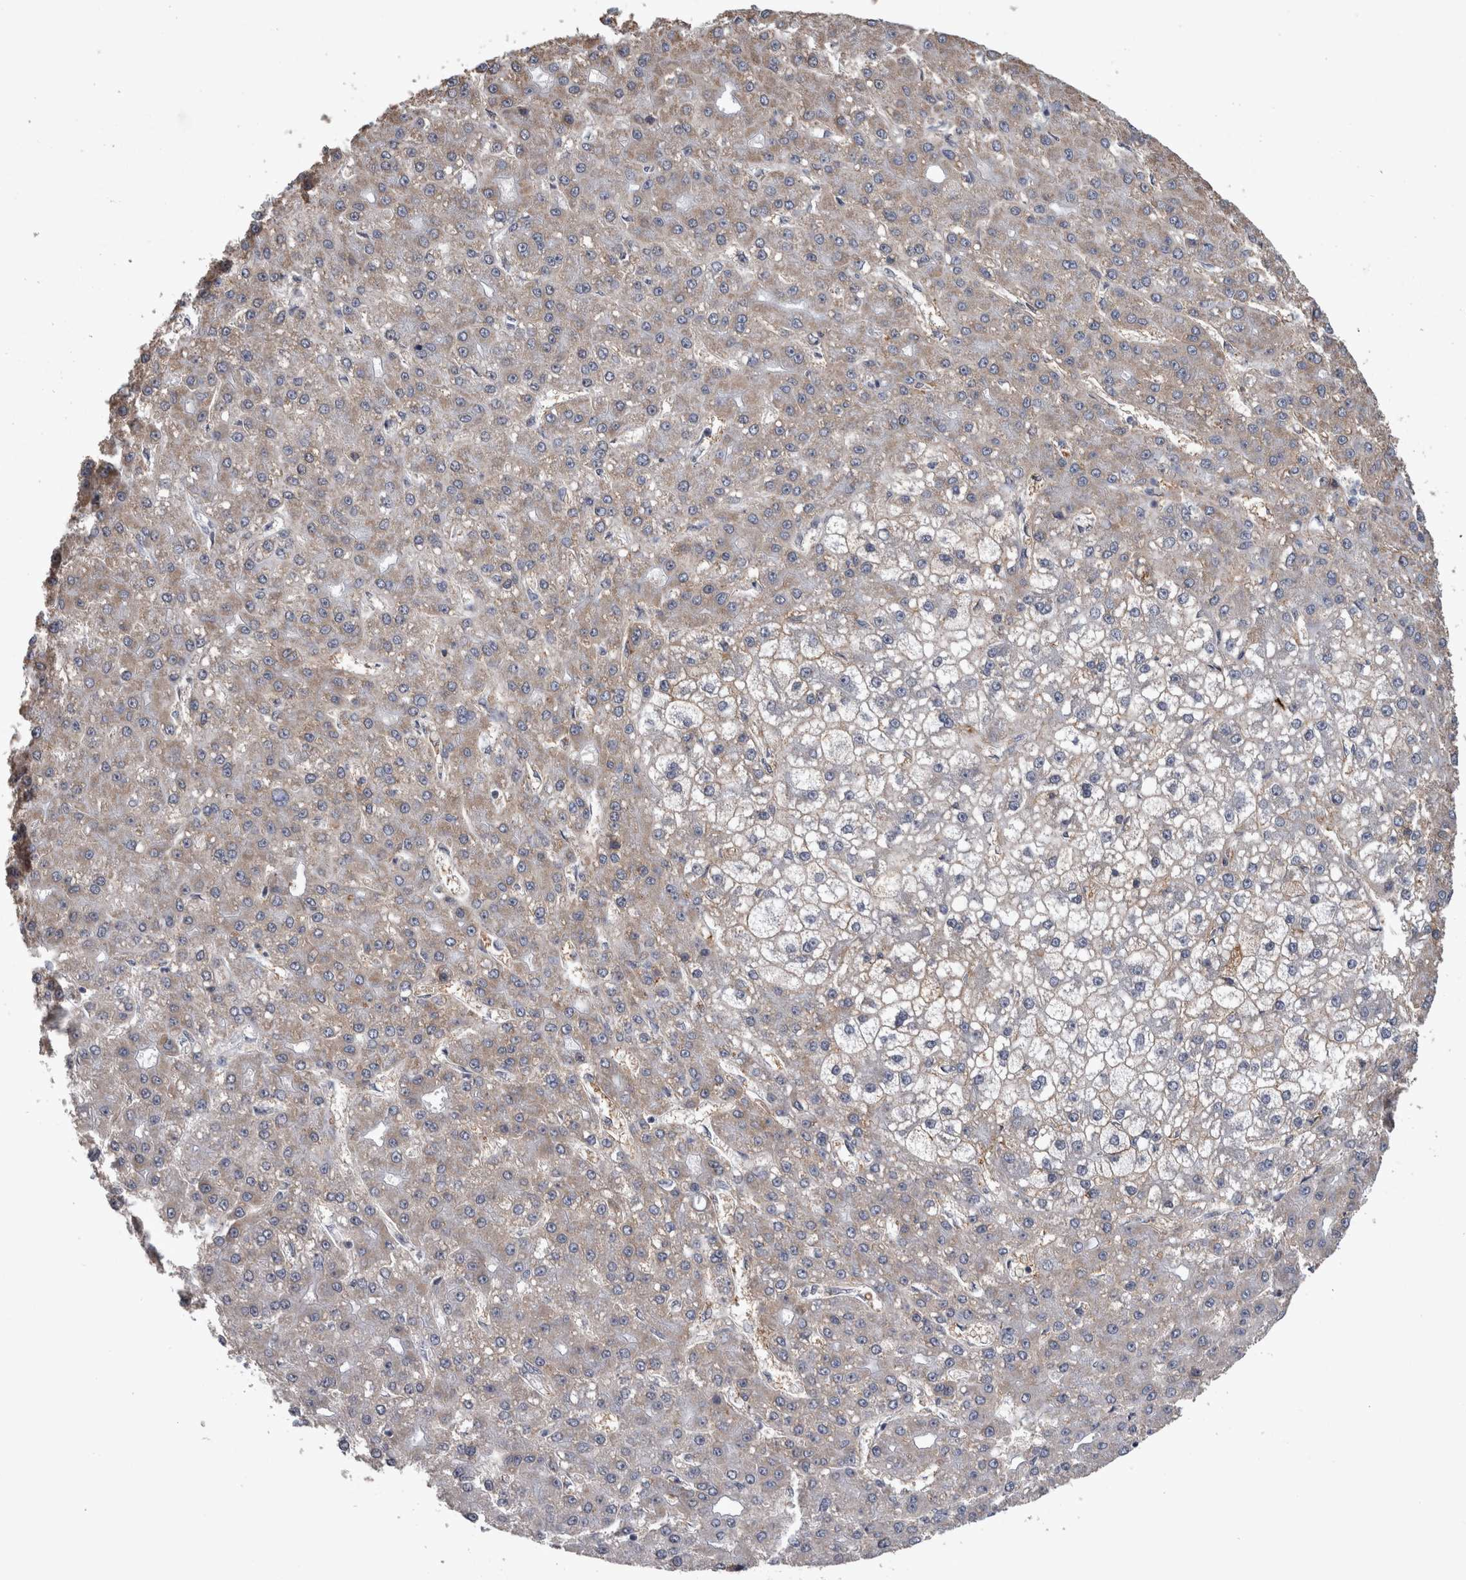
{"staining": {"intensity": "weak", "quantity": ">75%", "location": "cytoplasmic/membranous"}, "tissue": "liver cancer", "cell_type": "Tumor cells", "image_type": "cancer", "snomed": [{"axis": "morphology", "description": "Carcinoma, Hepatocellular, NOS"}, {"axis": "topography", "description": "Liver"}], "caption": "Immunohistochemical staining of human liver cancer (hepatocellular carcinoma) exhibits low levels of weak cytoplasmic/membranous staining in about >75% of tumor cells.", "gene": "PEBP4", "patient": {"sex": "male", "age": 67}}